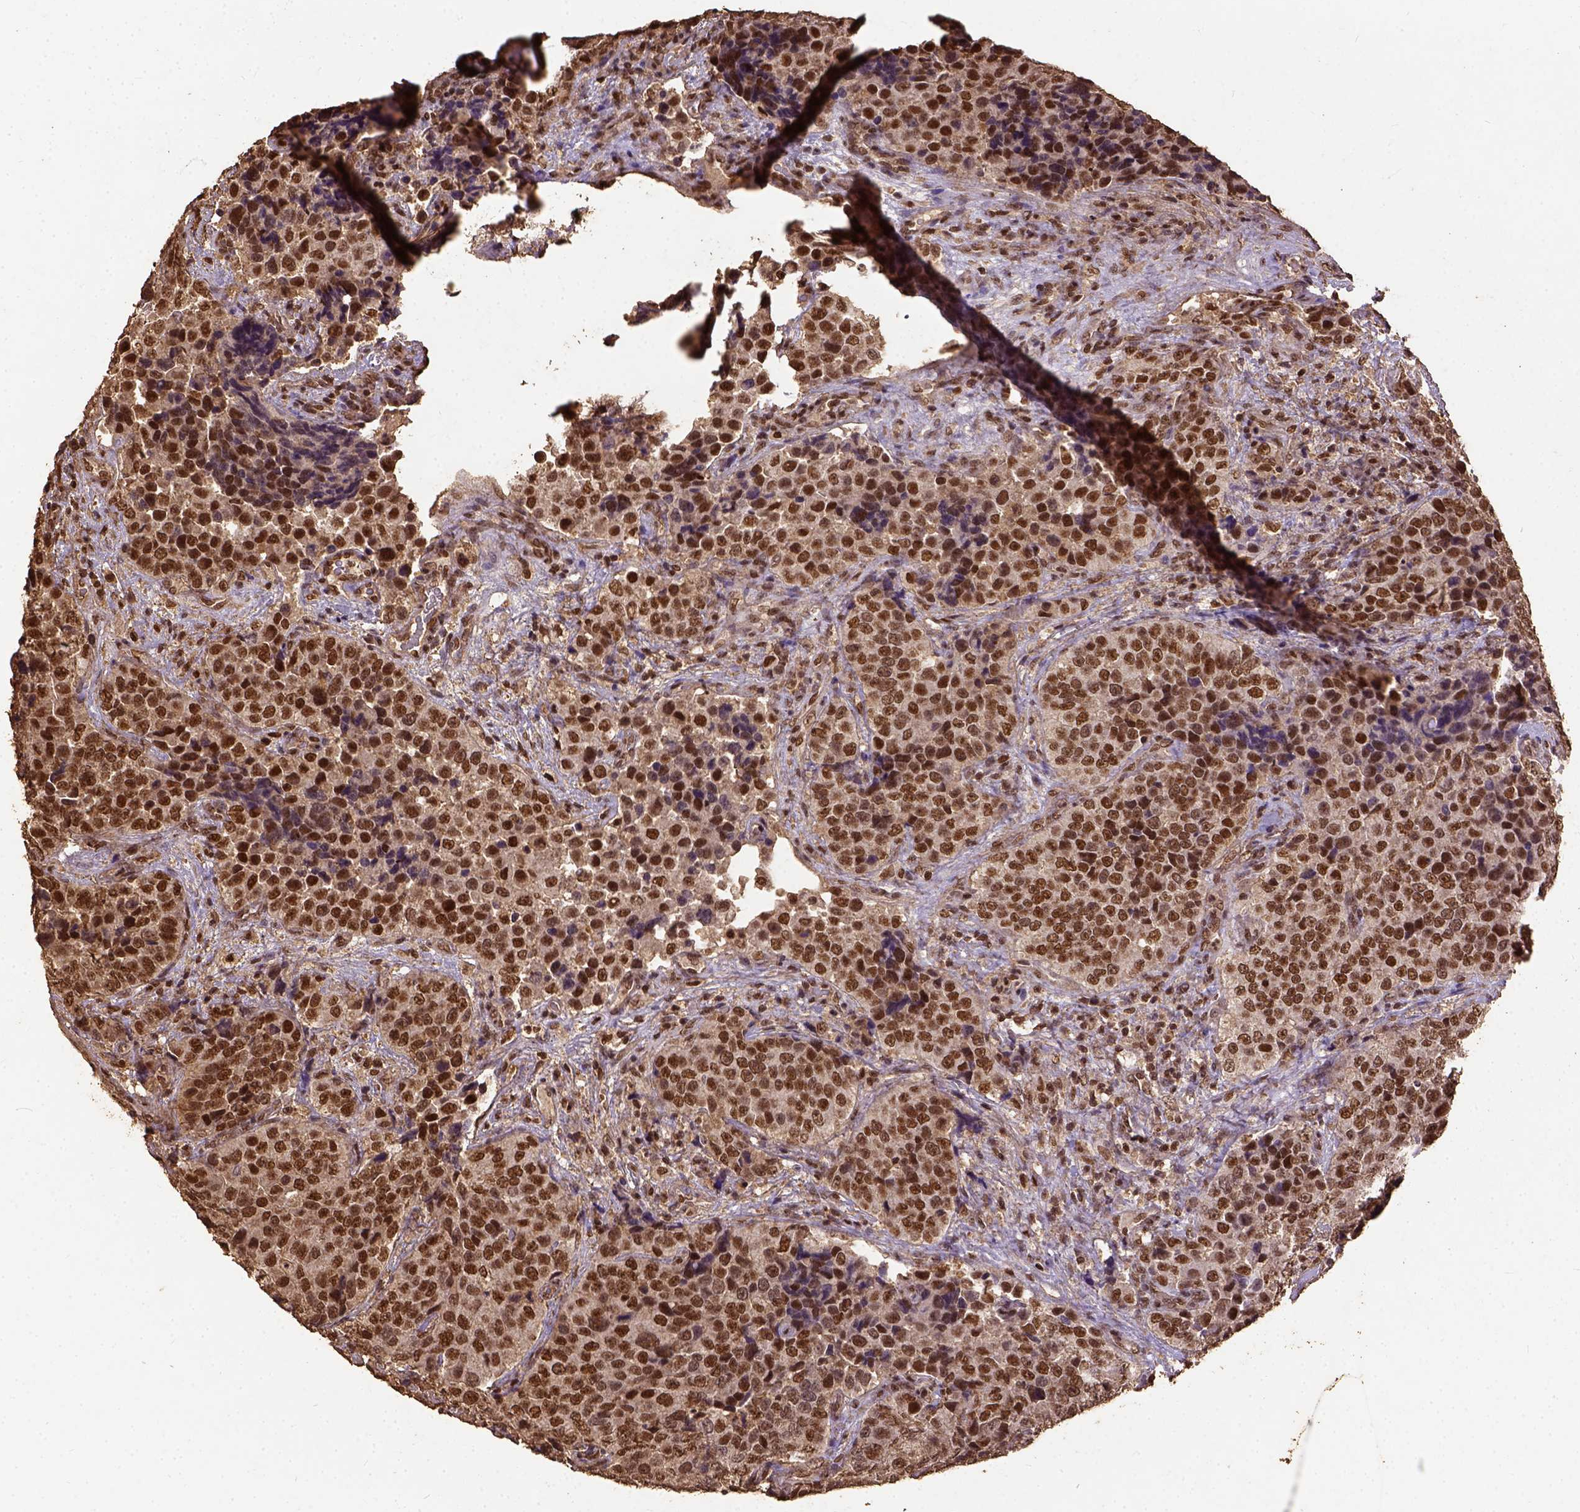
{"staining": {"intensity": "strong", "quantity": ">75%", "location": "nuclear"}, "tissue": "urothelial cancer", "cell_type": "Tumor cells", "image_type": "cancer", "snomed": [{"axis": "morphology", "description": "Urothelial carcinoma, NOS"}, {"axis": "topography", "description": "Urinary bladder"}], "caption": "Brown immunohistochemical staining in human transitional cell carcinoma demonstrates strong nuclear expression in approximately >75% of tumor cells.", "gene": "NACC1", "patient": {"sex": "male", "age": 52}}